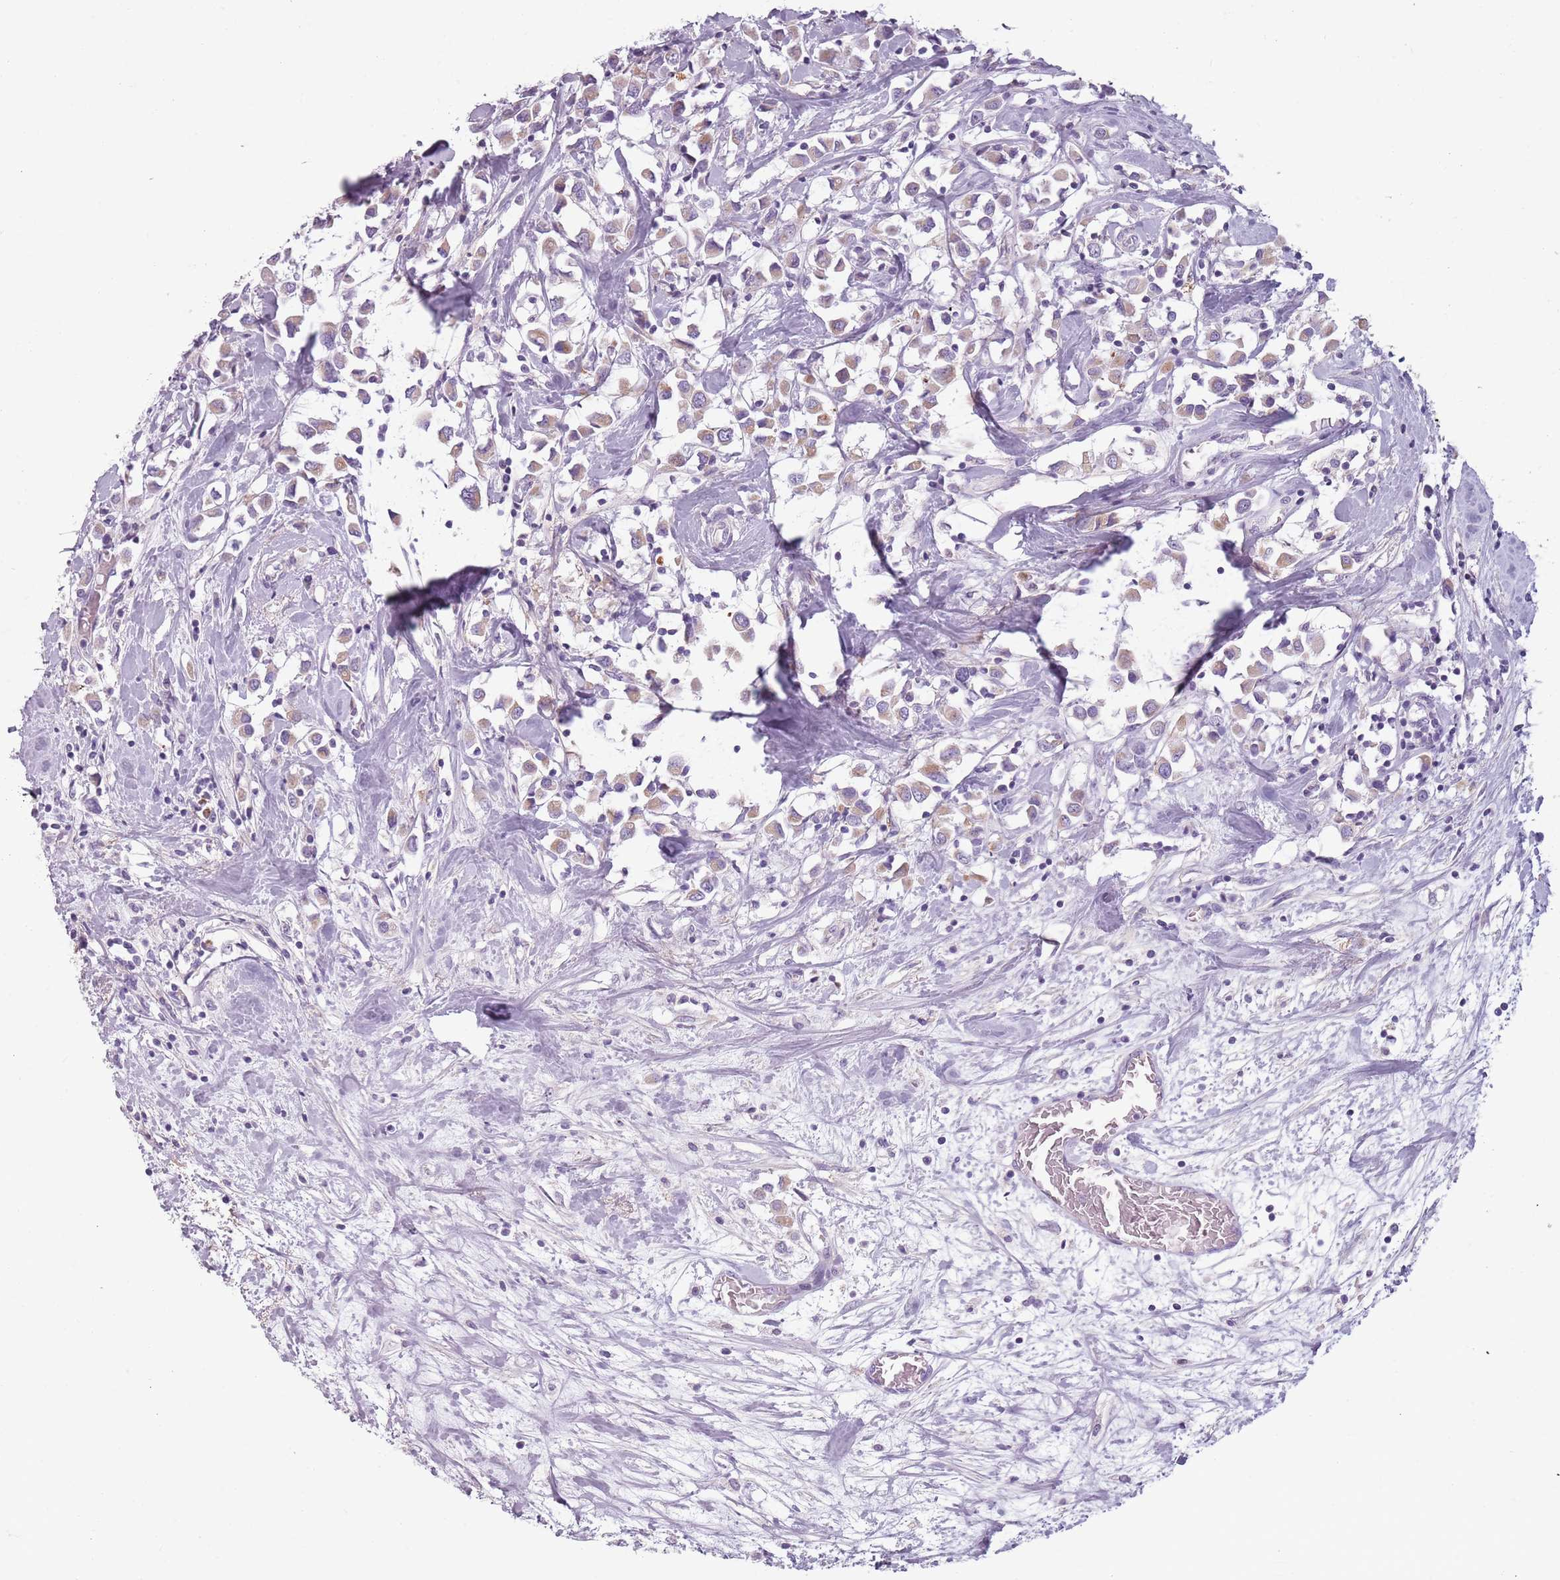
{"staining": {"intensity": "weak", "quantity": ">75%", "location": "cytoplasmic/membranous"}, "tissue": "breast cancer", "cell_type": "Tumor cells", "image_type": "cancer", "snomed": [{"axis": "morphology", "description": "Duct carcinoma"}, {"axis": "topography", "description": "Breast"}], "caption": "Approximately >75% of tumor cells in human breast cancer (invasive ductal carcinoma) display weak cytoplasmic/membranous protein staining as visualized by brown immunohistochemical staining.", "gene": "MEGF8", "patient": {"sex": "female", "age": 61}}